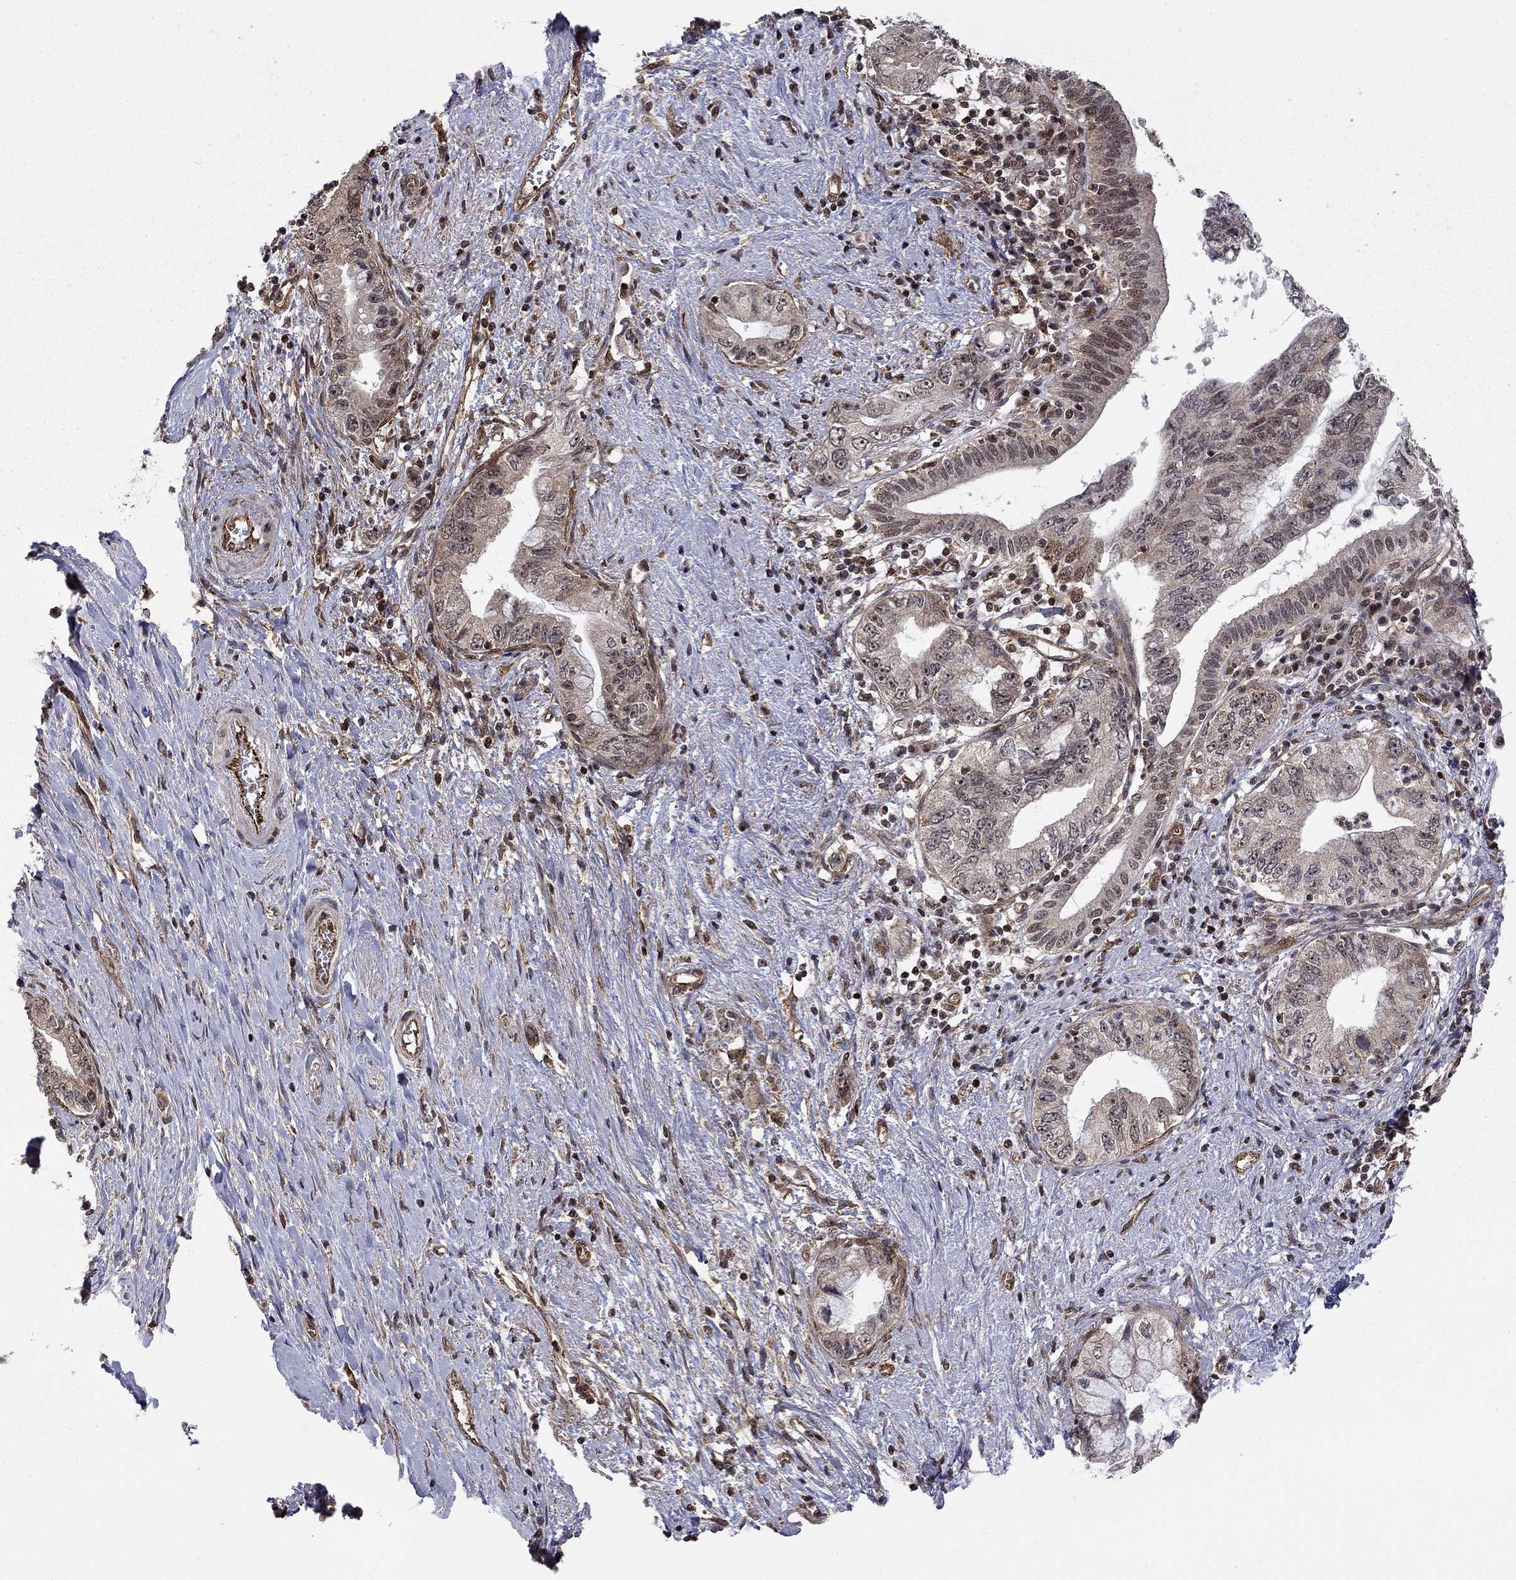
{"staining": {"intensity": "weak", "quantity": "<25%", "location": "cytoplasmic/membranous,nuclear"}, "tissue": "pancreatic cancer", "cell_type": "Tumor cells", "image_type": "cancer", "snomed": [{"axis": "morphology", "description": "Adenocarcinoma, NOS"}, {"axis": "topography", "description": "Pancreas"}], "caption": "Protein analysis of pancreatic adenocarcinoma exhibits no significant staining in tumor cells.", "gene": "TDP1", "patient": {"sex": "female", "age": 73}}